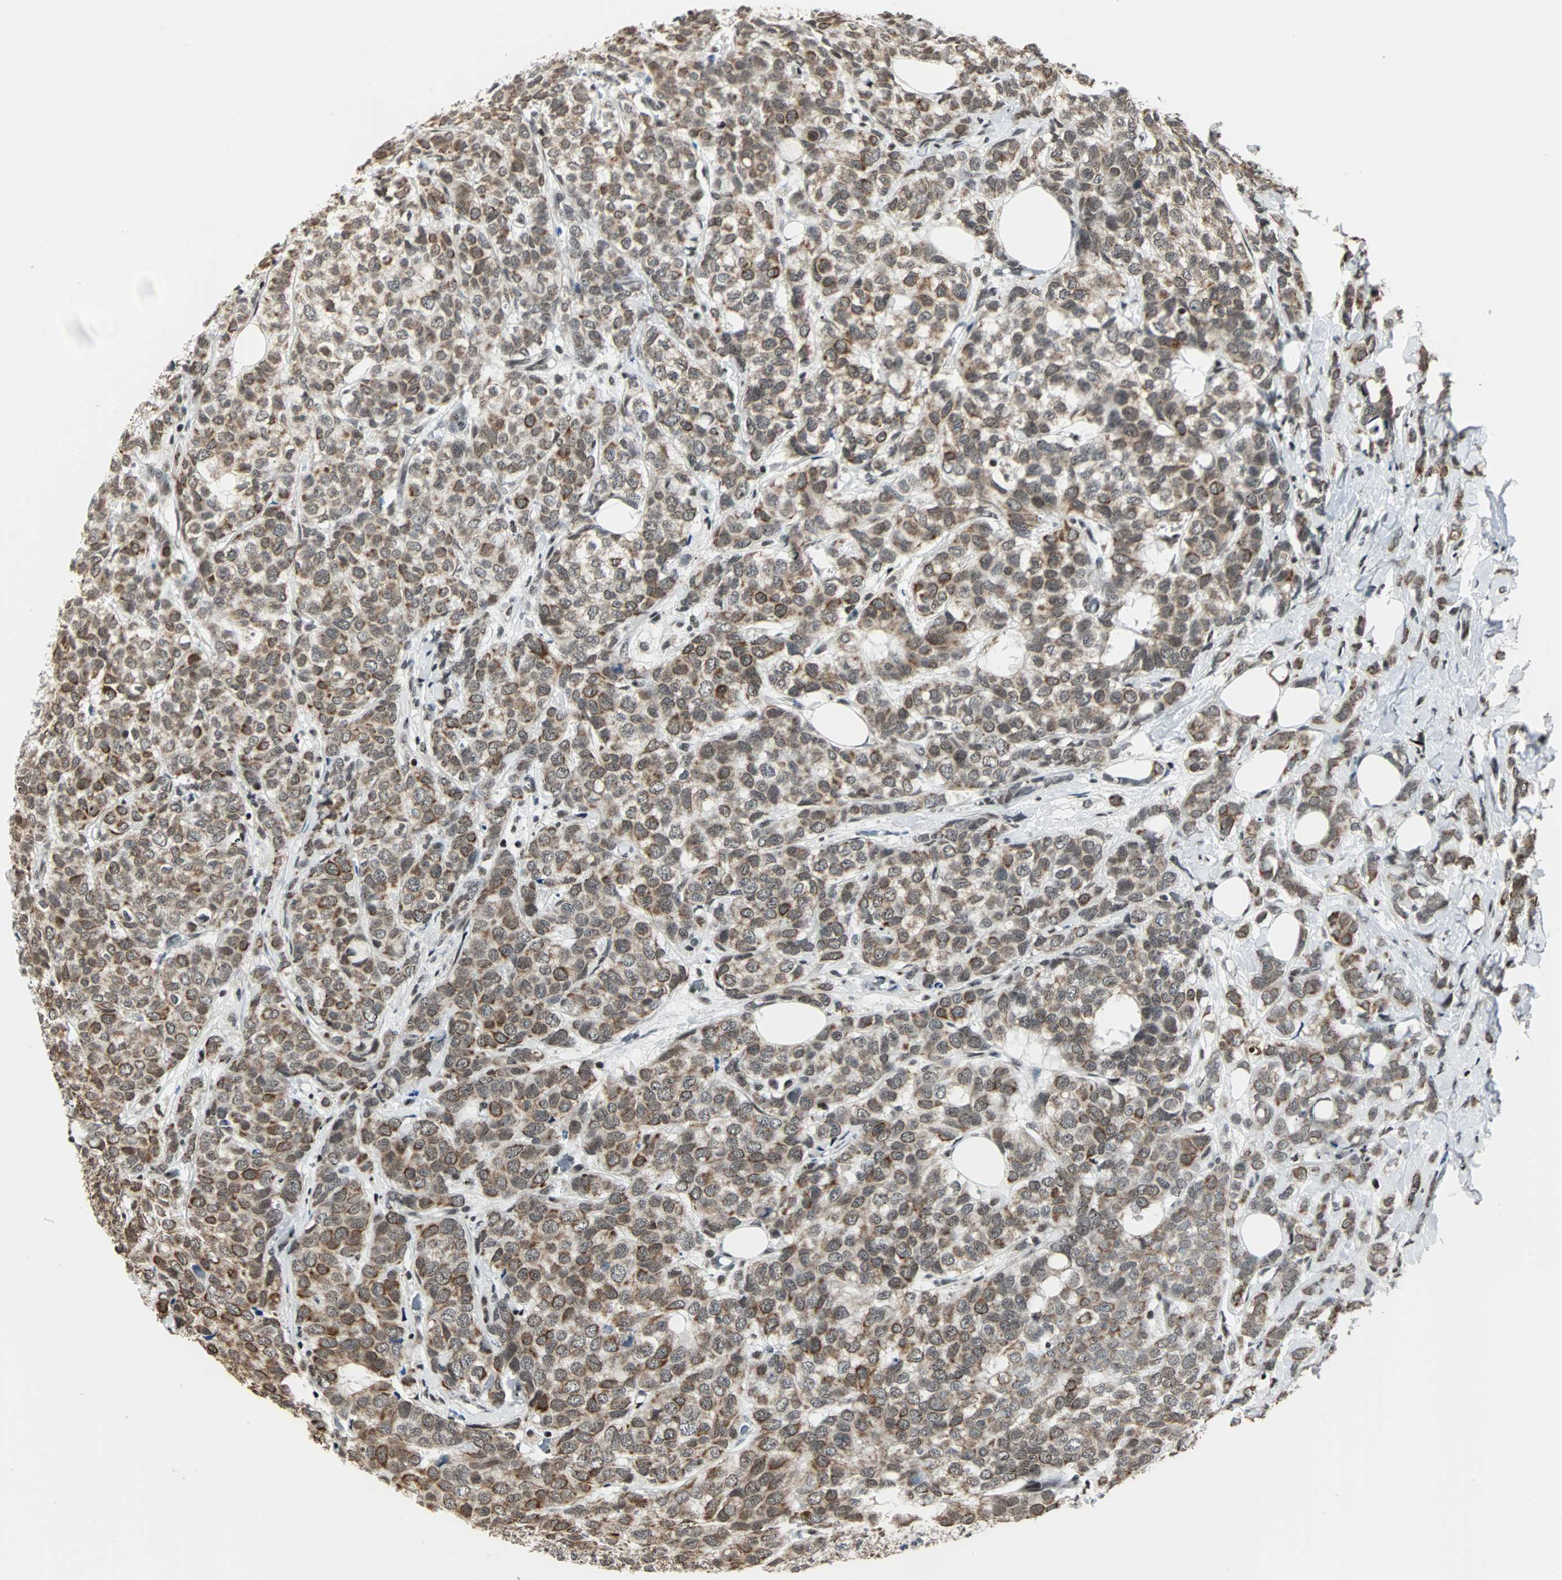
{"staining": {"intensity": "moderate", "quantity": ">75%", "location": "cytoplasmic/membranous,nuclear"}, "tissue": "breast cancer", "cell_type": "Tumor cells", "image_type": "cancer", "snomed": [{"axis": "morphology", "description": "Lobular carcinoma"}, {"axis": "topography", "description": "Breast"}], "caption": "An immunohistochemistry photomicrograph of neoplastic tissue is shown. Protein staining in brown highlights moderate cytoplasmic/membranous and nuclear positivity in breast lobular carcinoma within tumor cells.", "gene": "TERF2IP", "patient": {"sex": "female", "age": 60}}